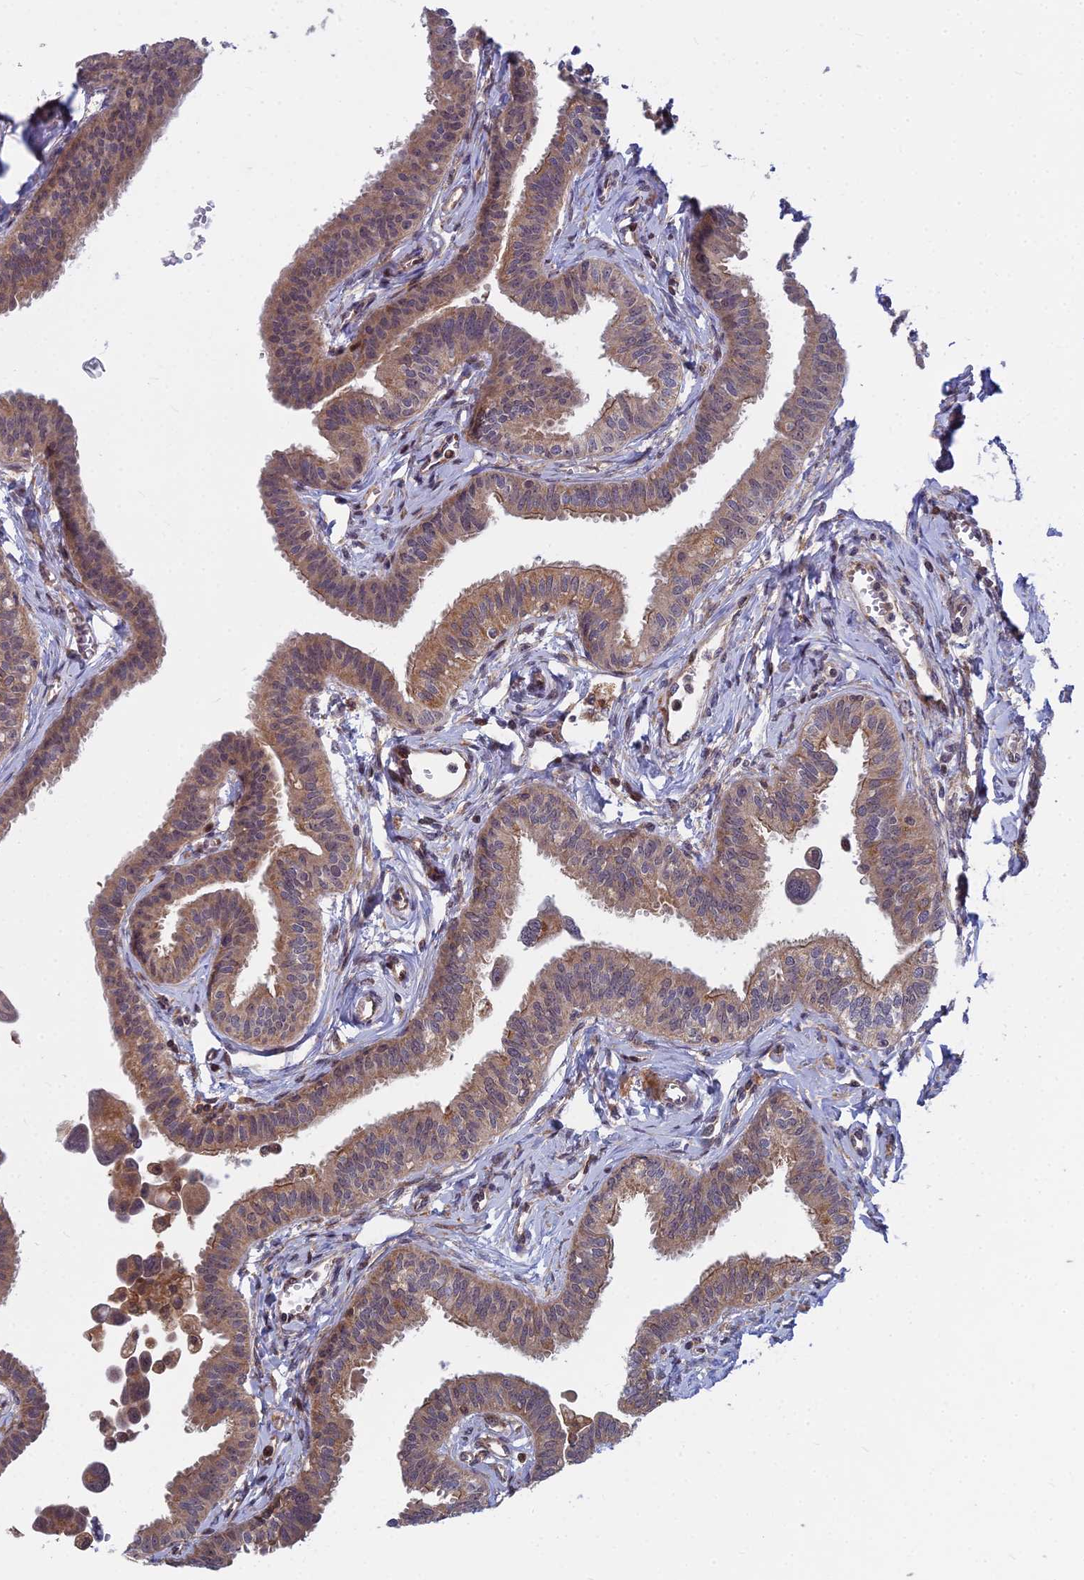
{"staining": {"intensity": "moderate", "quantity": ">75%", "location": "cytoplasmic/membranous"}, "tissue": "fallopian tube", "cell_type": "Glandular cells", "image_type": "normal", "snomed": [{"axis": "morphology", "description": "Normal tissue, NOS"}, {"axis": "morphology", "description": "Carcinoma, NOS"}, {"axis": "topography", "description": "Fallopian tube"}, {"axis": "topography", "description": "Ovary"}], "caption": "Immunohistochemistry (IHC) staining of unremarkable fallopian tube, which shows medium levels of moderate cytoplasmic/membranous staining in approximately >75% of glandular cells indicating moderate cytoplasmic/membranous protein staining. The staining was performed using DAB (3,3'-diaminobenzidine) (brown) for protein detection and nuclei were counterstained in hematoxylin (blue).", "gene": "COMMD2", "patient": {"sex": "female", "age": 59}}